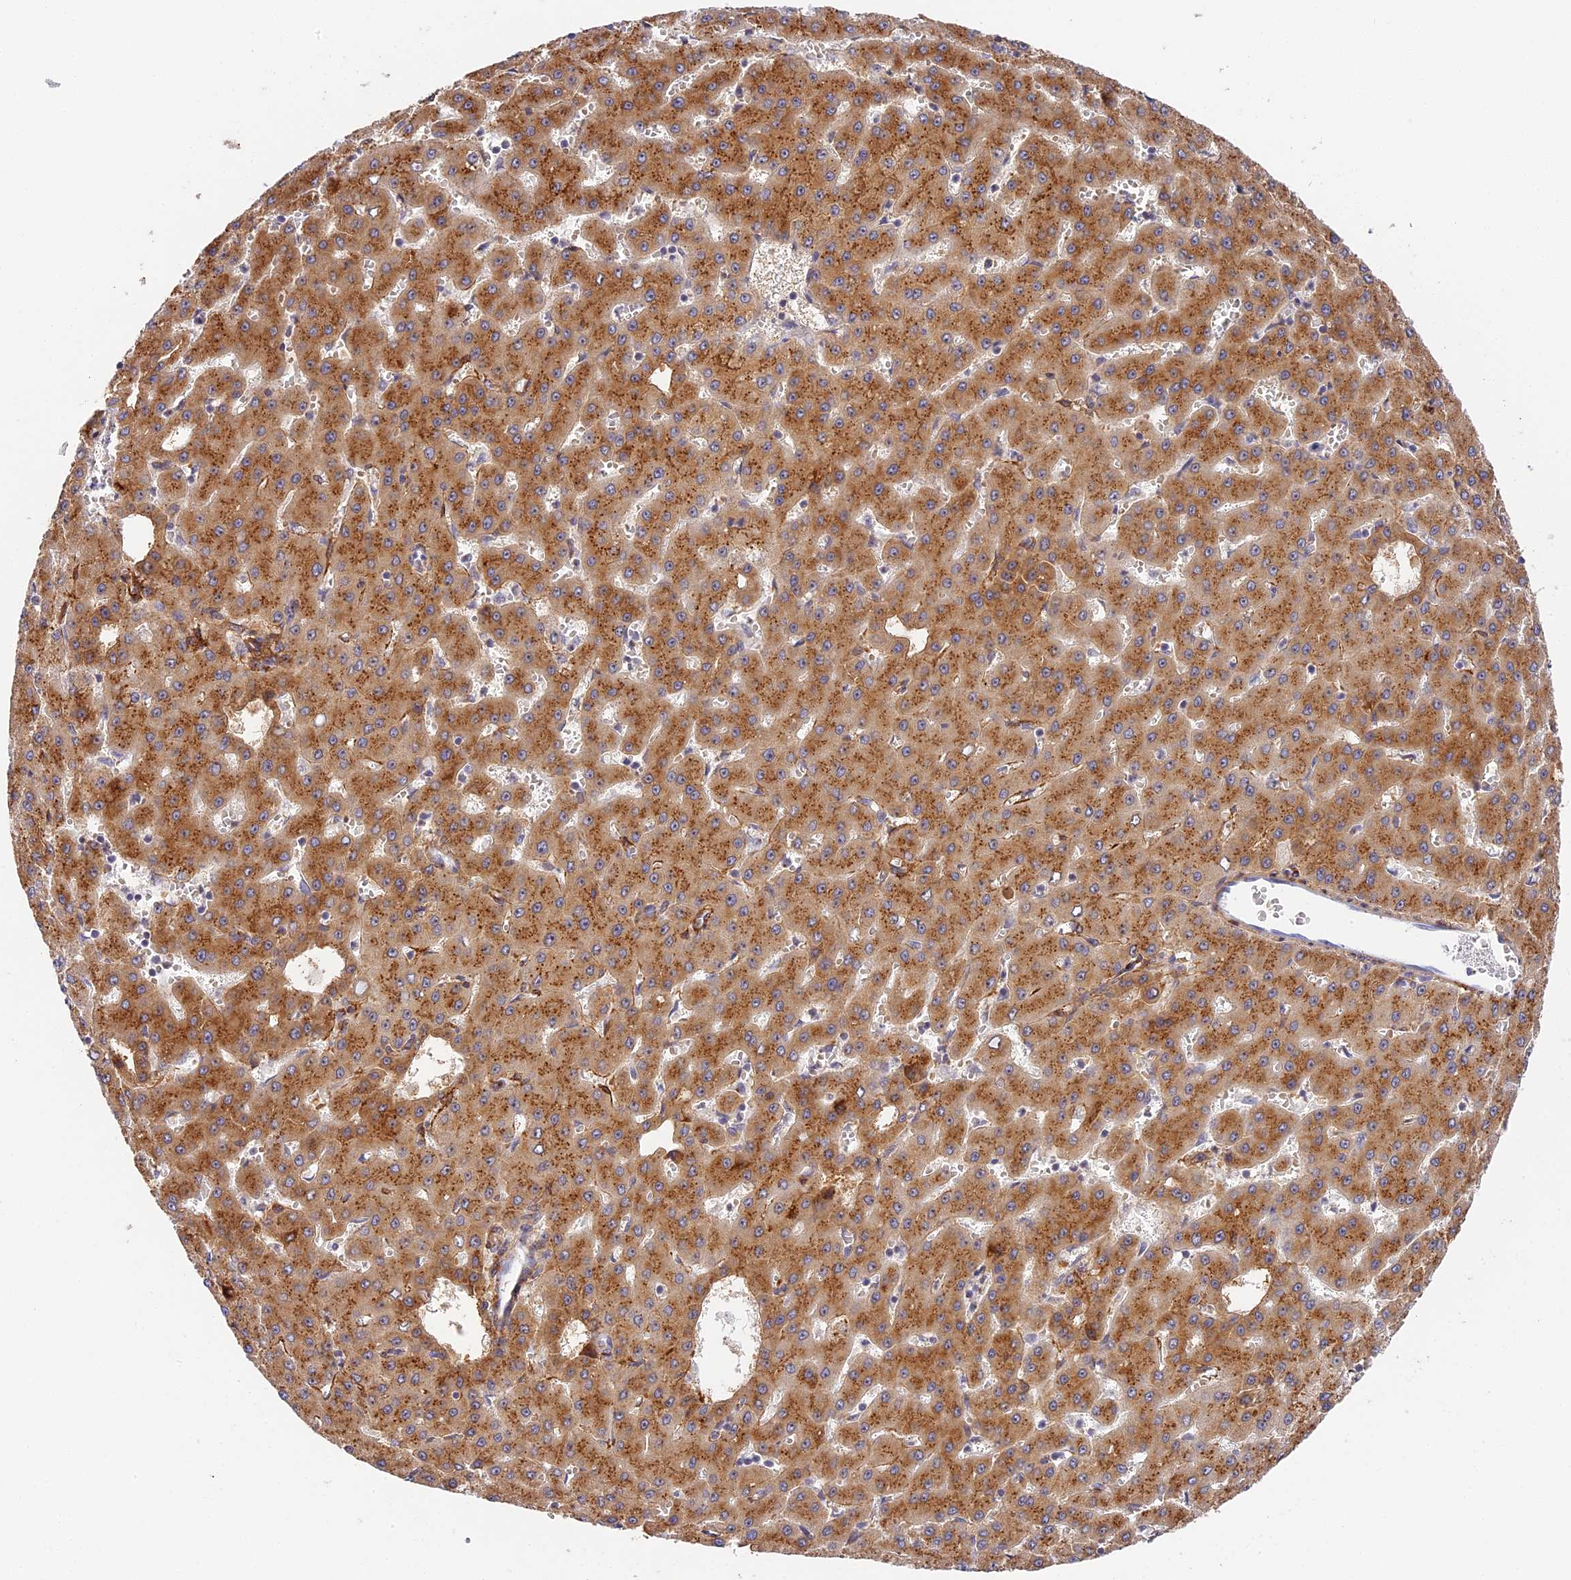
{"staining": {"intensity": "moderate", "quantity": ">75%", "location": "cytoplasmic/membranous"}, "tissue": "liver cancer", "cell_type": "Tumor cells", "image_type": "cancer", "snomed": [{"axis": "morphology", "description": "Carcinoma, Hepatocellular, NOS"}, {"axis": "topography", "description": "Liver"}], "caption": "IHC micrograph of neoplastic tissue: human hepatocellular carcinoma (liver) stained using immunohistochemistry shows medium levels of moderate protein expression localized specifically in the cytoplasmic/membranous of tumor cells, appearing as a cytoplasmic/membranous brown color.", "gene": "HEATR5B", "patient": {"sex": "male", "age": 47}}